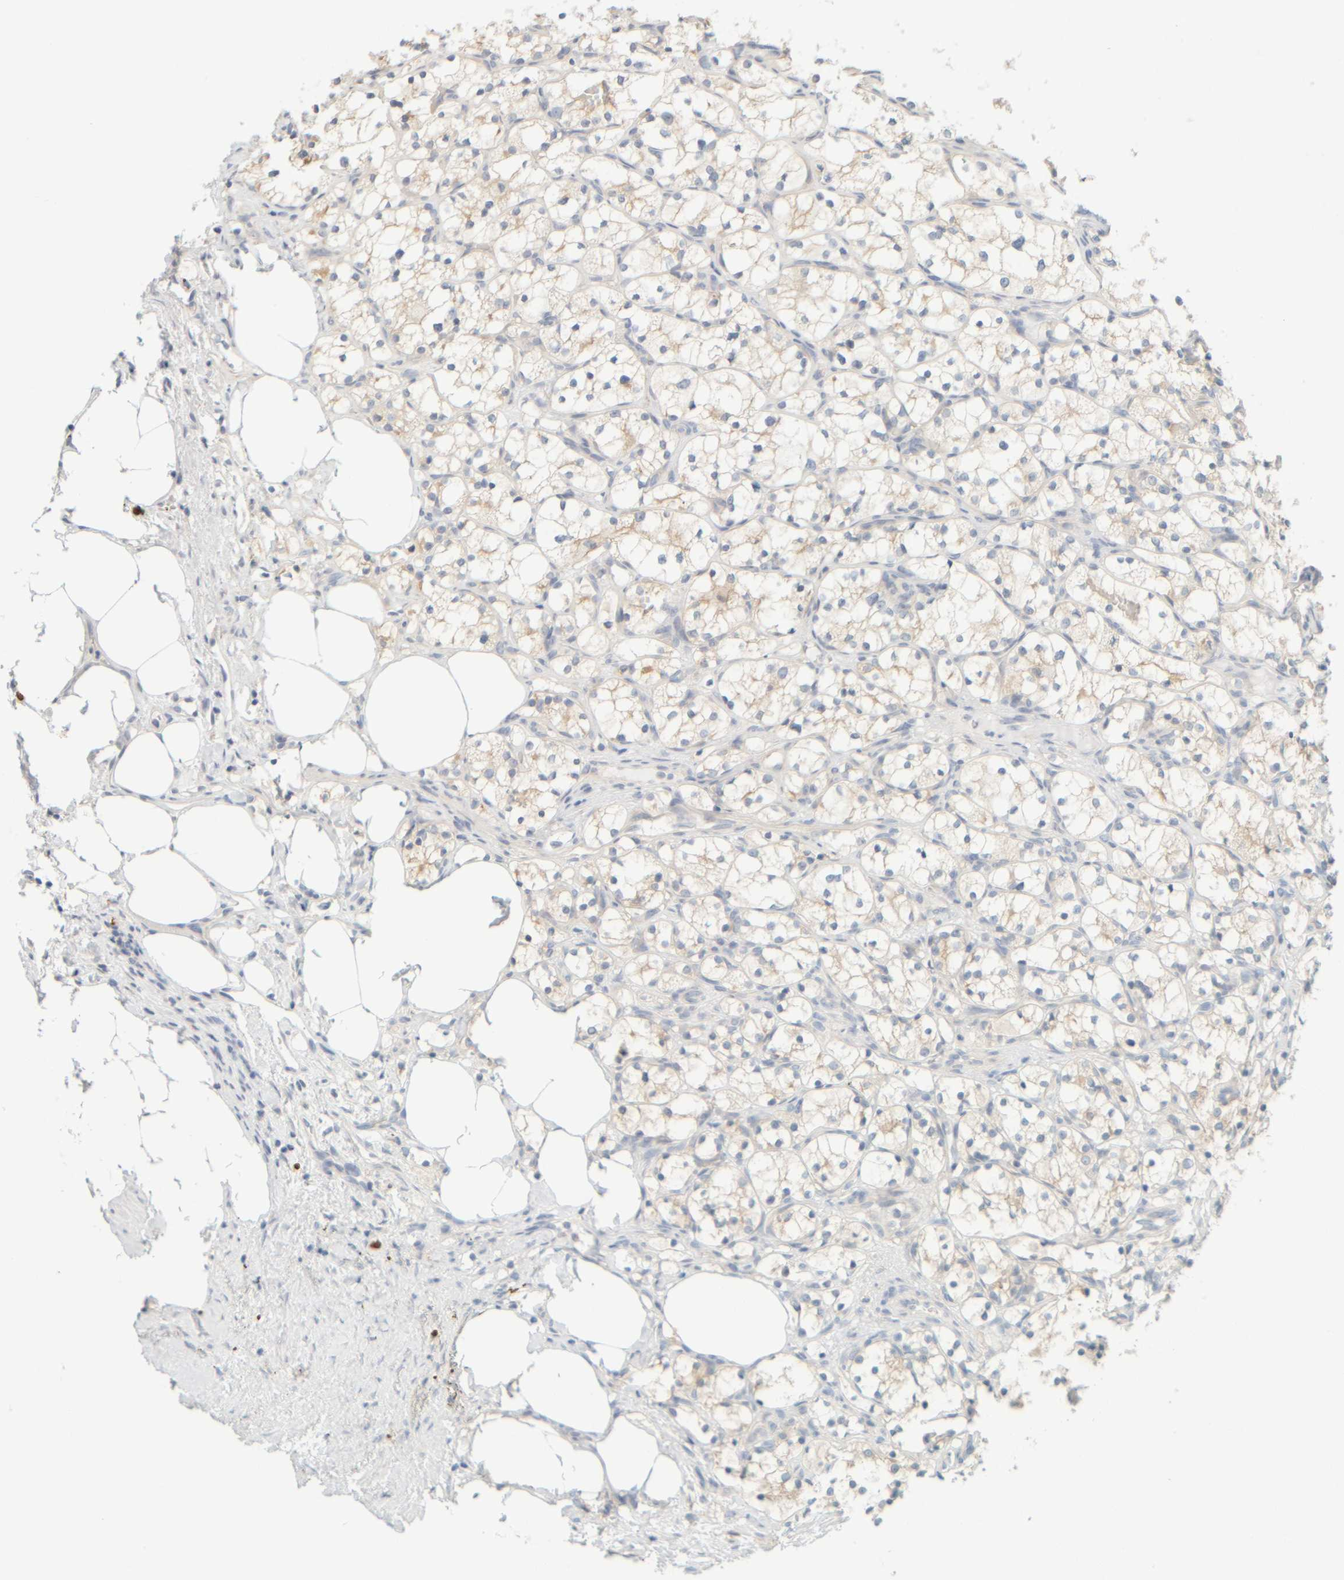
{"staining": {"intensity": "weak", "quantity": ">75%", "location": "cytoplasmic/membranous"}, "tissue": "renal cancer", "cell_type": "Tumor cells", "image_type": "cancer", "snomed": [{"axis": "morphology", "description": "Adenocarcinoma, NOS"}, {"axis": "topography", "description": "Kidney"}], "caption": "Immunohistochemistry staining of renal cancer (adenocarcinoma), which demonstrates low levels of weak cytoplasmic/membranous positivity in about >75% of tumor cells indicating weak cytoplasmic/membranous protein positivity. The staining was performed using DAB (3,3'-diaminobenzidine) (brown) for protein detection and nuclei were counterstained in hematoxylin (blue).", "gene": "PTGES3L-AARSD1", "patient": {"sex": "female", "age": 69}}